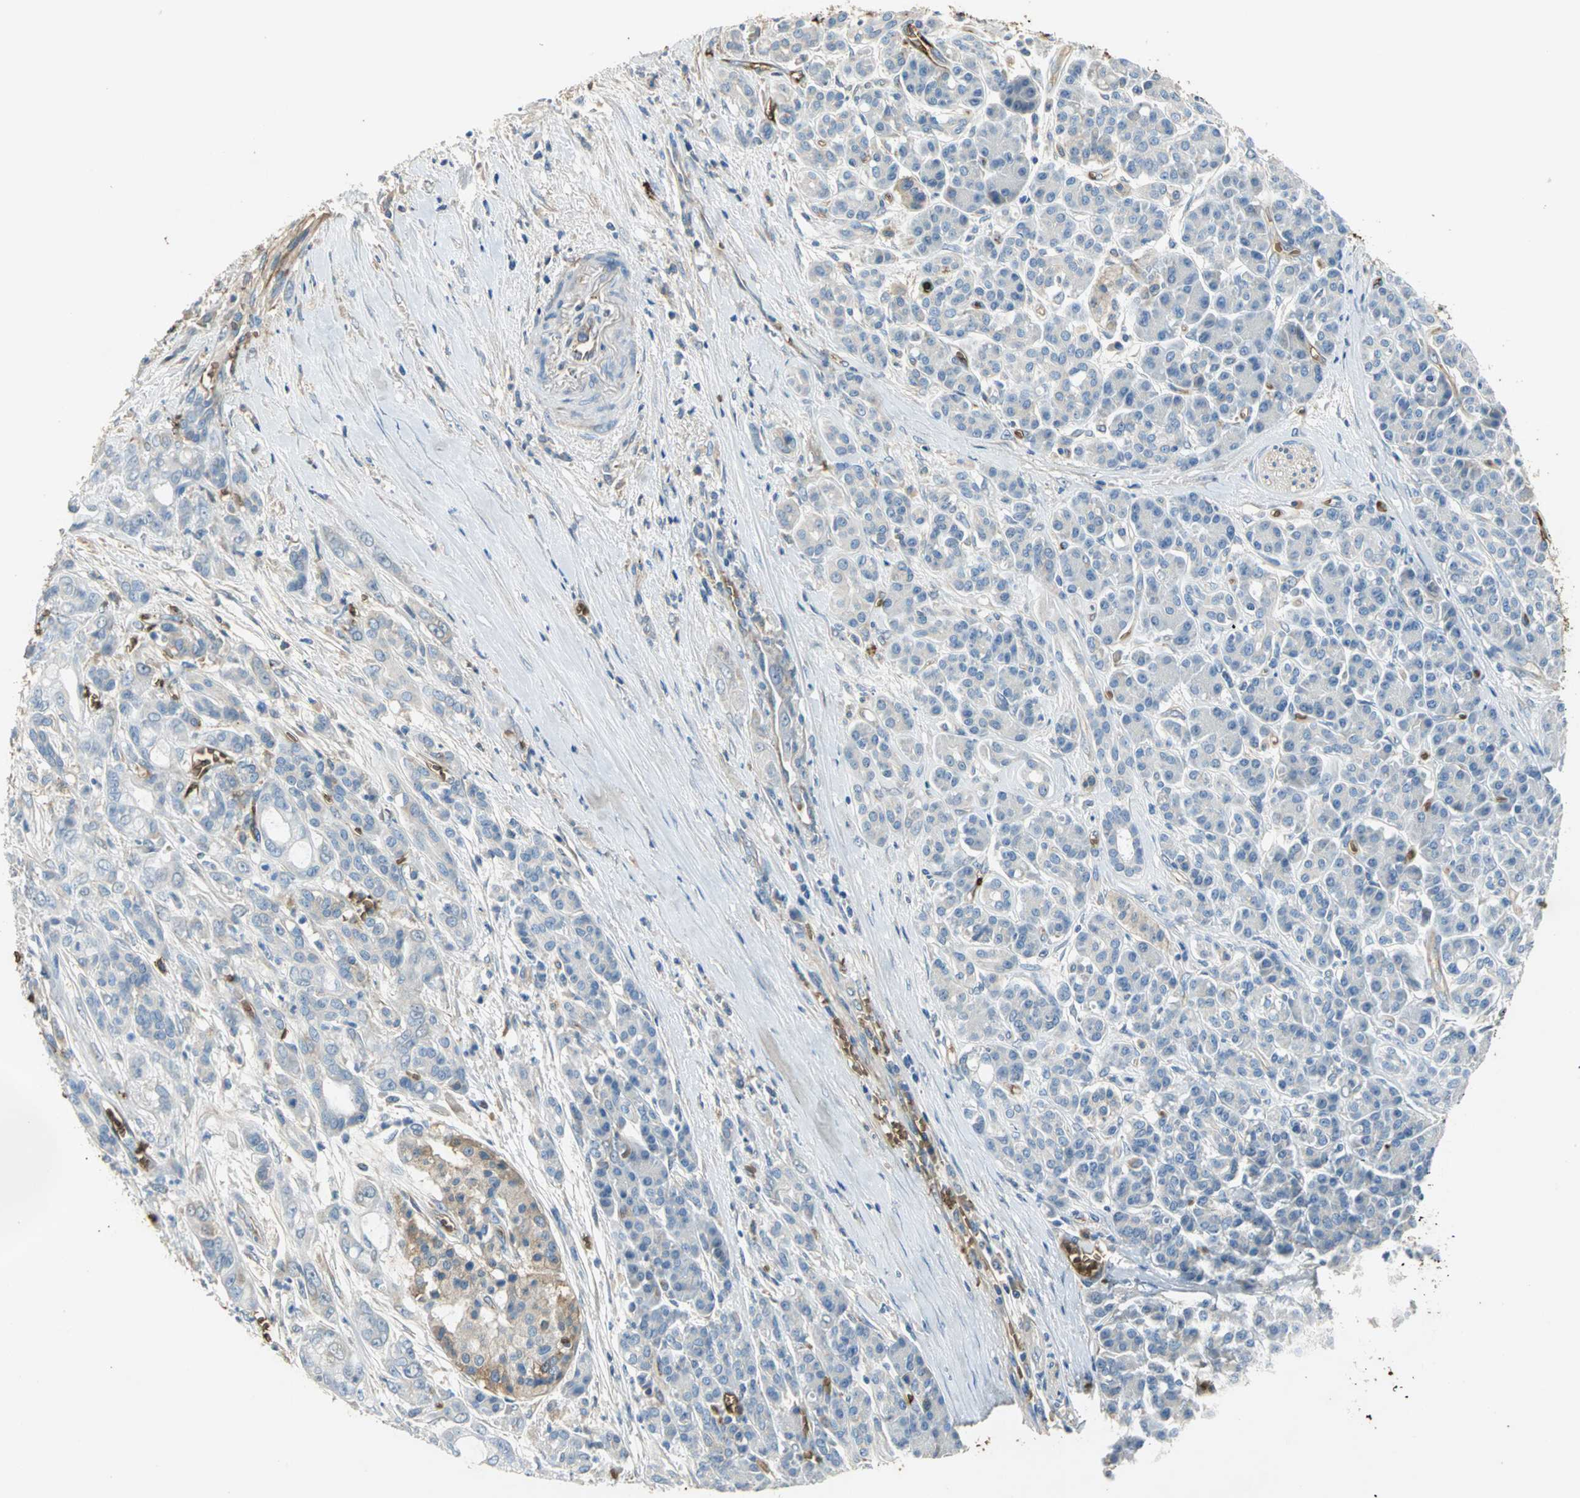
{"staining": {"intensity": "moderate", "quantity": "25%-75%", "location": "cytoplasmic/membranous"}, "tissue": "pancreatic cancer", "cell_type": "Tumor cells", "image_type": "cancer", "snomed": [{"axis": "morphology", "description": "Adenocarcinoma, NOS"}, {"axis": "topography", "description": "Pancreas"}], "caption": "Pancreatic cancer stained with a brown dye displays moderate cytoplasmic/membranous positive positivity in about 25%-75% of tumor cells.", "gene": "TREM1", "patient": {"sex": "male", "age": 59}}